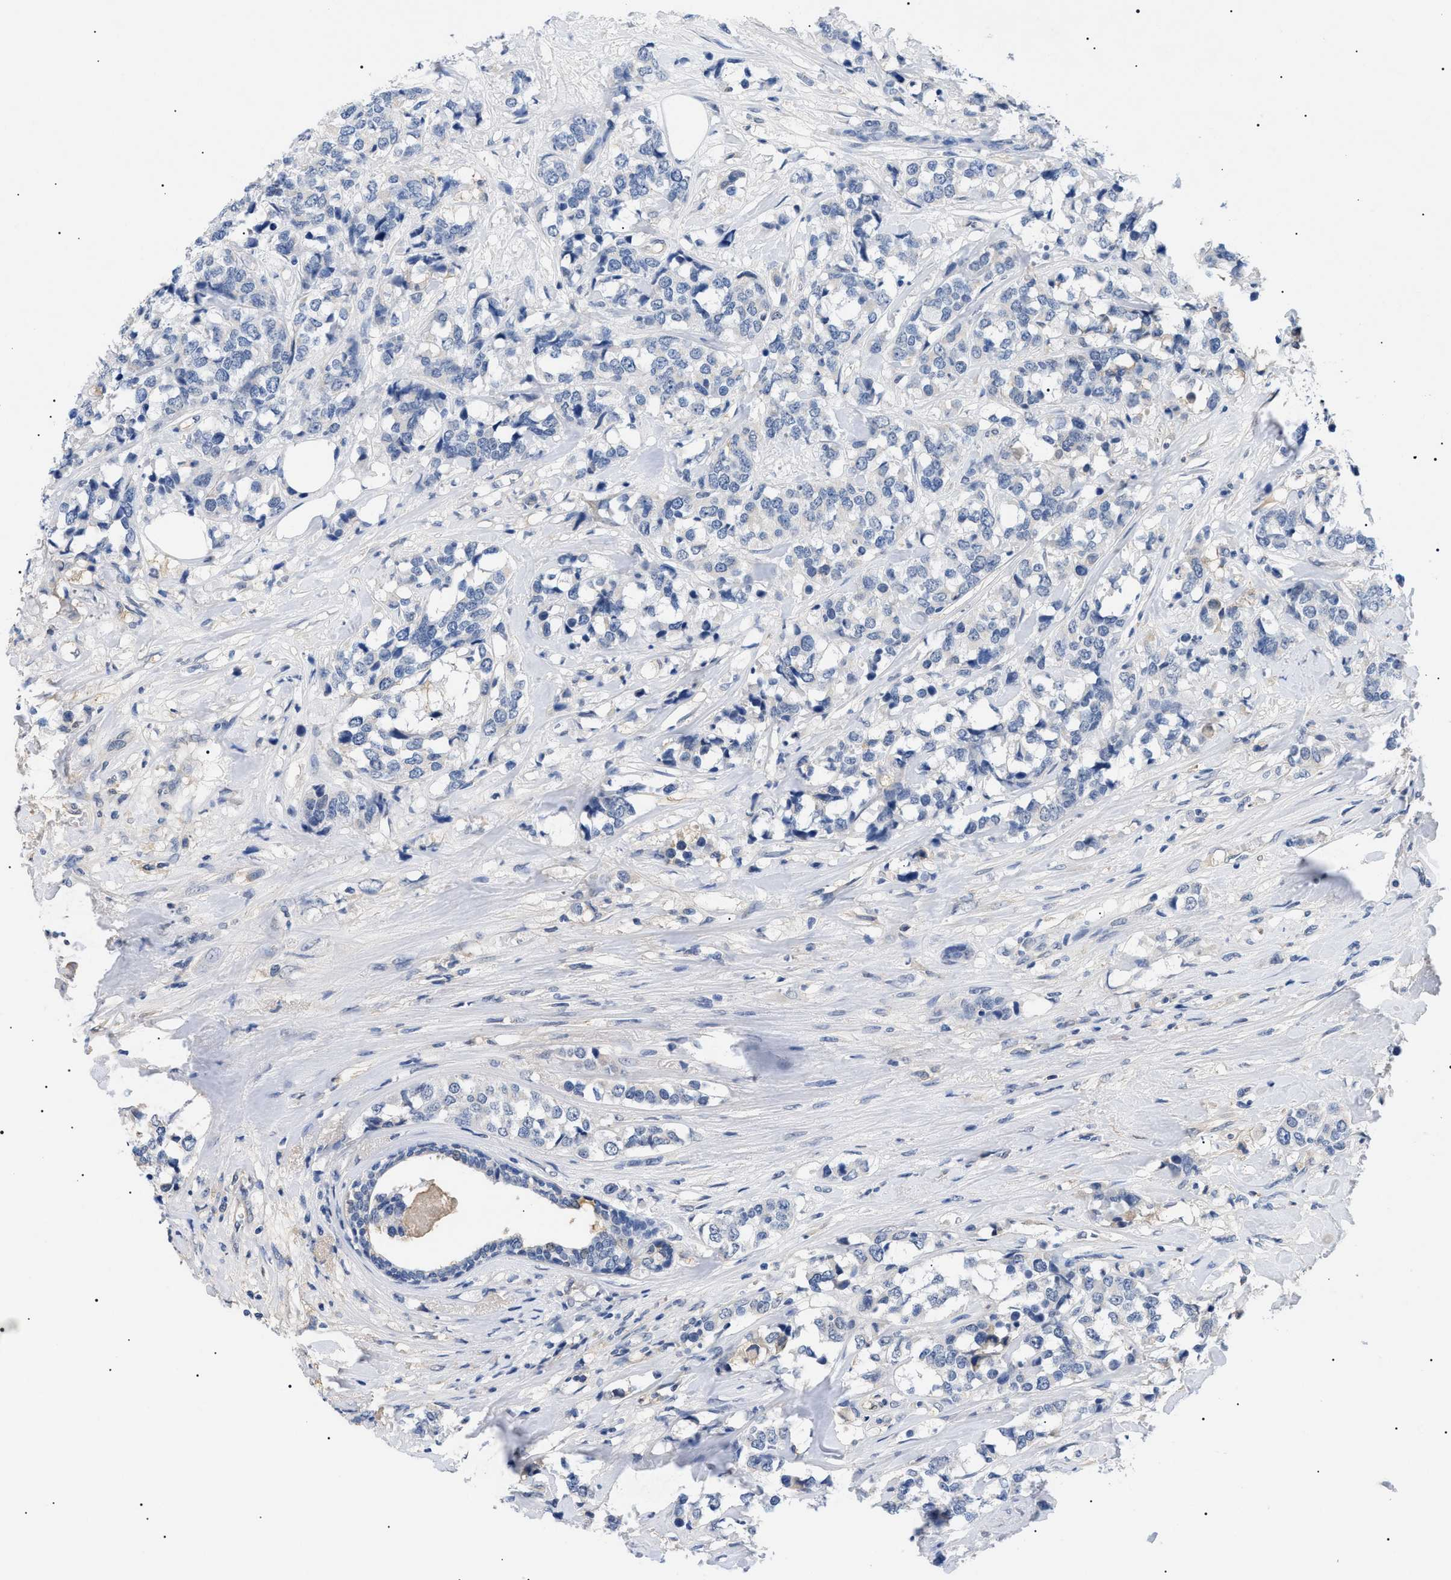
{"staining": {"intensity": "negative", "quantity": "none", "location": "none"}, "tissue": "breast cancer", "cell_type": "Tumor cells", "image_type": "cancer", "snomed": [{"axis": "morphology", "description": "Lobular carcinoma"}, {"axis": "topography", "description": "Breast"}], "caption": "Protein analysis of breast cancer shows no significant expression in tumor cells.", "gene": "PRRT2", "patient": {"sex": "female", "age": 59}}